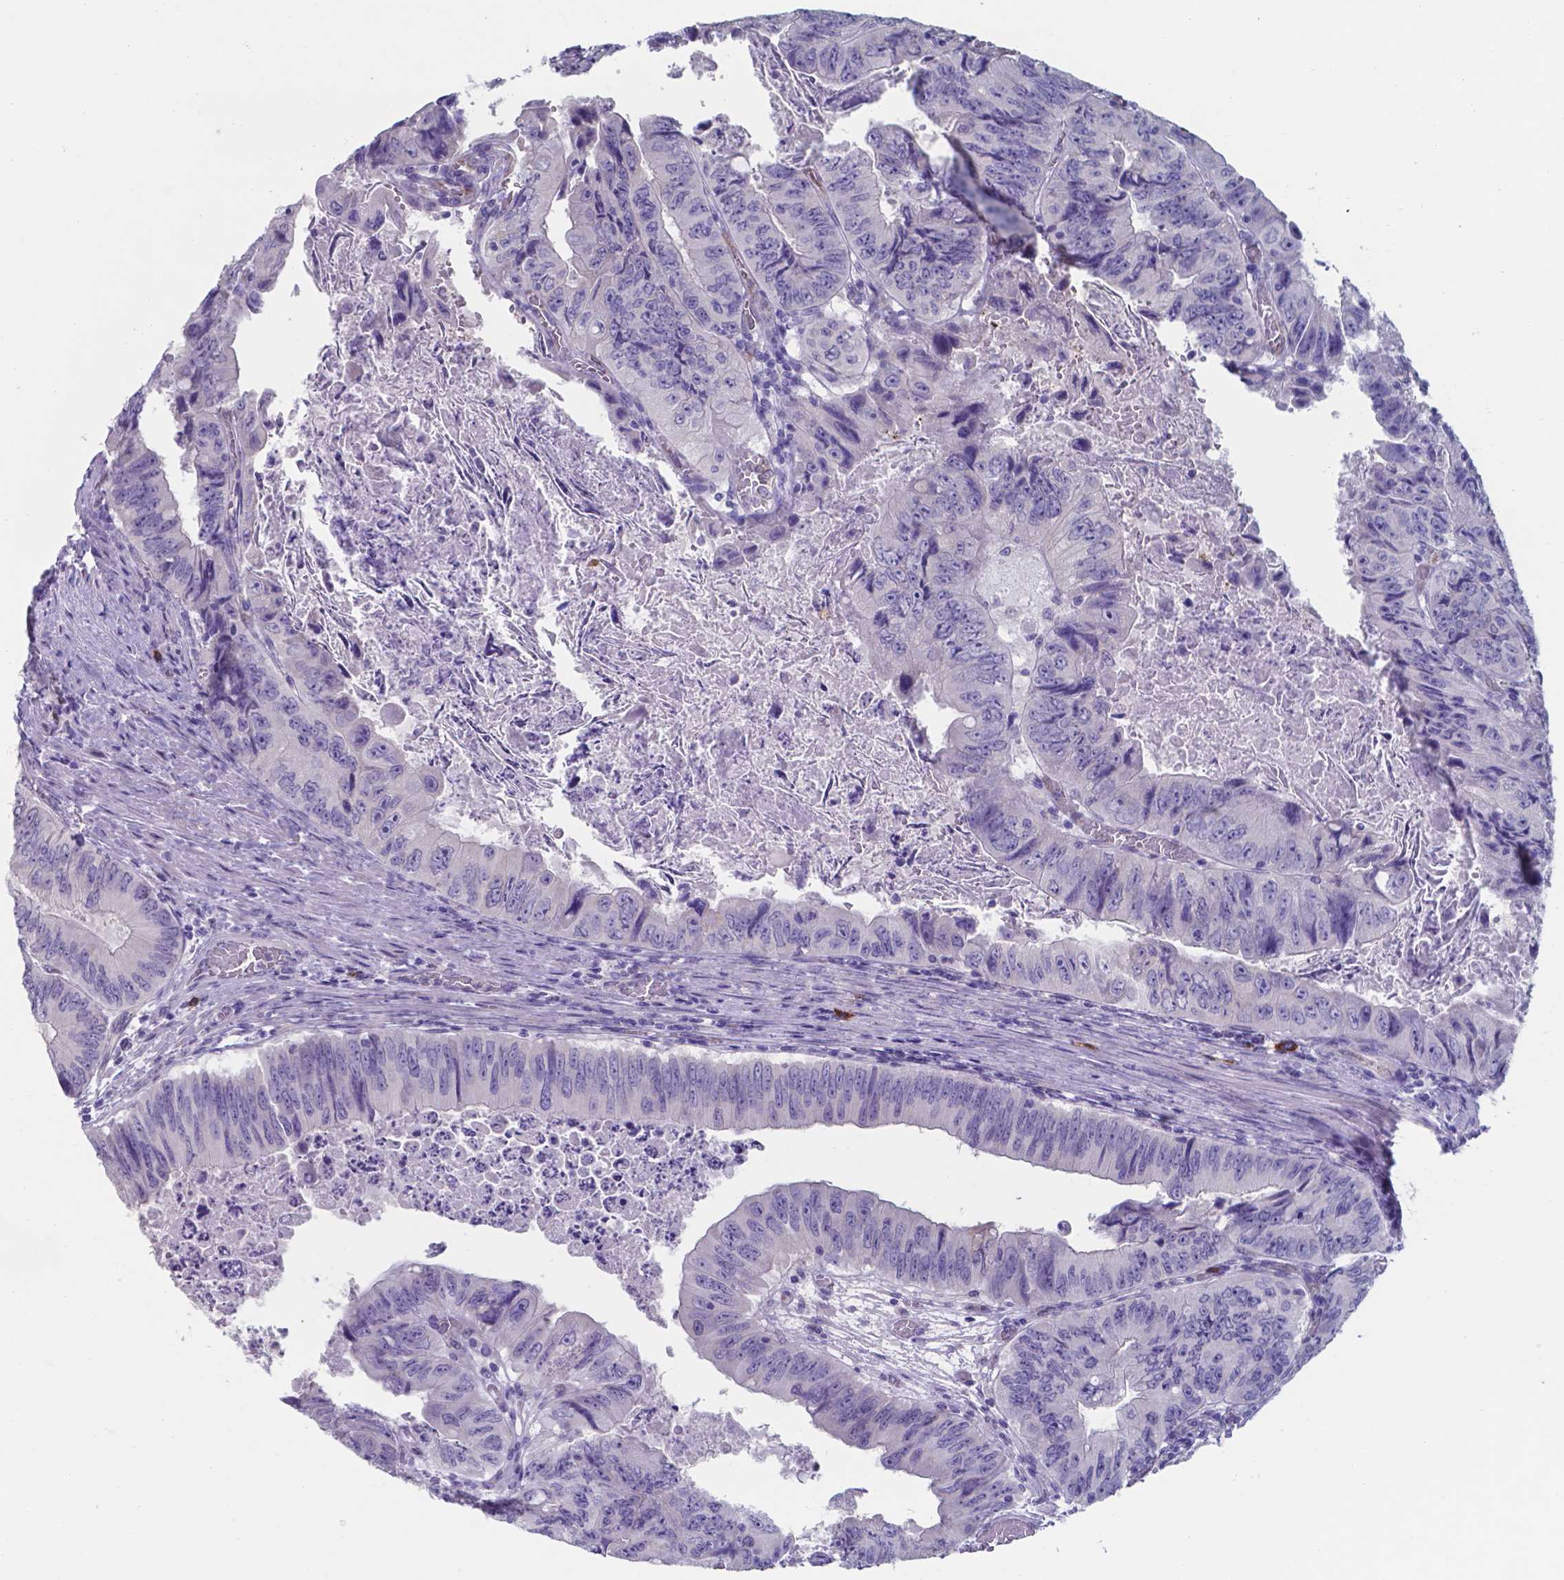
{"staining": {"intensity": "negative", "quantity": "none", "location": "none"}, "tissue": "colorectal cancer", "cell_type": "Tumor cells", "image_type": "cancer", "snomed": [{"axis": "morphology", "description": "Adenocarcinoma, NOS"}, {"axis": "topography", "description": "Colon"}], "caption": "High magnification brightfield microscopy of adenocarcinoma (colorectal) stained with DAB (brown) and counterstained with hematoxylin (blue): tumor cells show no significant staining.", "gene": "UBE2J1", "patient": {"sex": "female", "age": 84}}